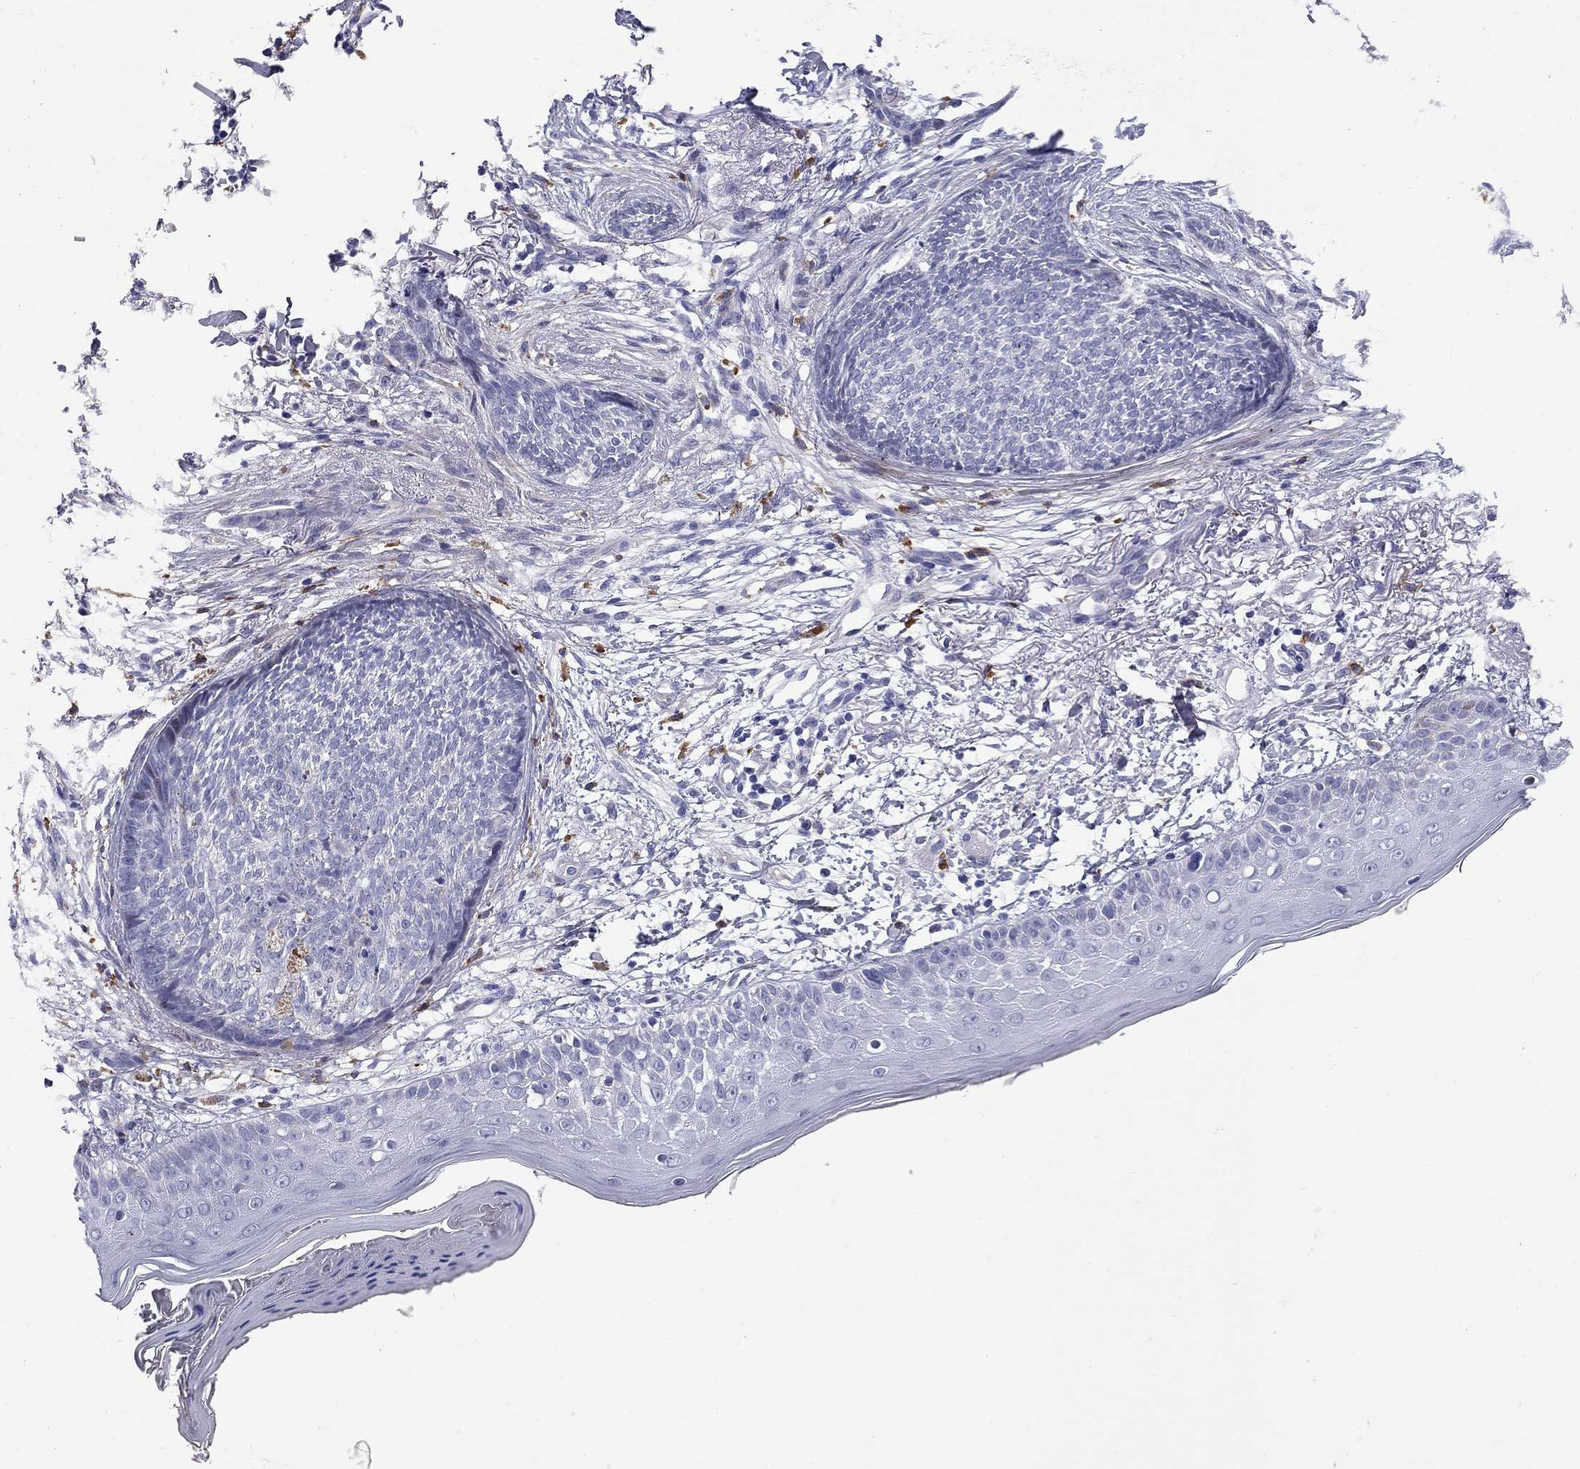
{"staining": {"intensity": "negative", "quantity": "none", "location": "none"}, "tissue": "skin cancer", "cell_type": "Tumor cells", "image_type": "cancer", "snomed": [{"axis": "morphology", "description": "Normal tissue, NOS"}, {"axis": "morphology", "description": "Basal cell carcinoma"}, {"axis": "topography", "description": "Skin"}], "caption": "High power microscopy micrograph of an immunohistochemistry micrograph of skin cancer, revealing no significant staining in tumor cells.", "gene": "C8orf88", "patient": {"sex": "male", "age": 84}}